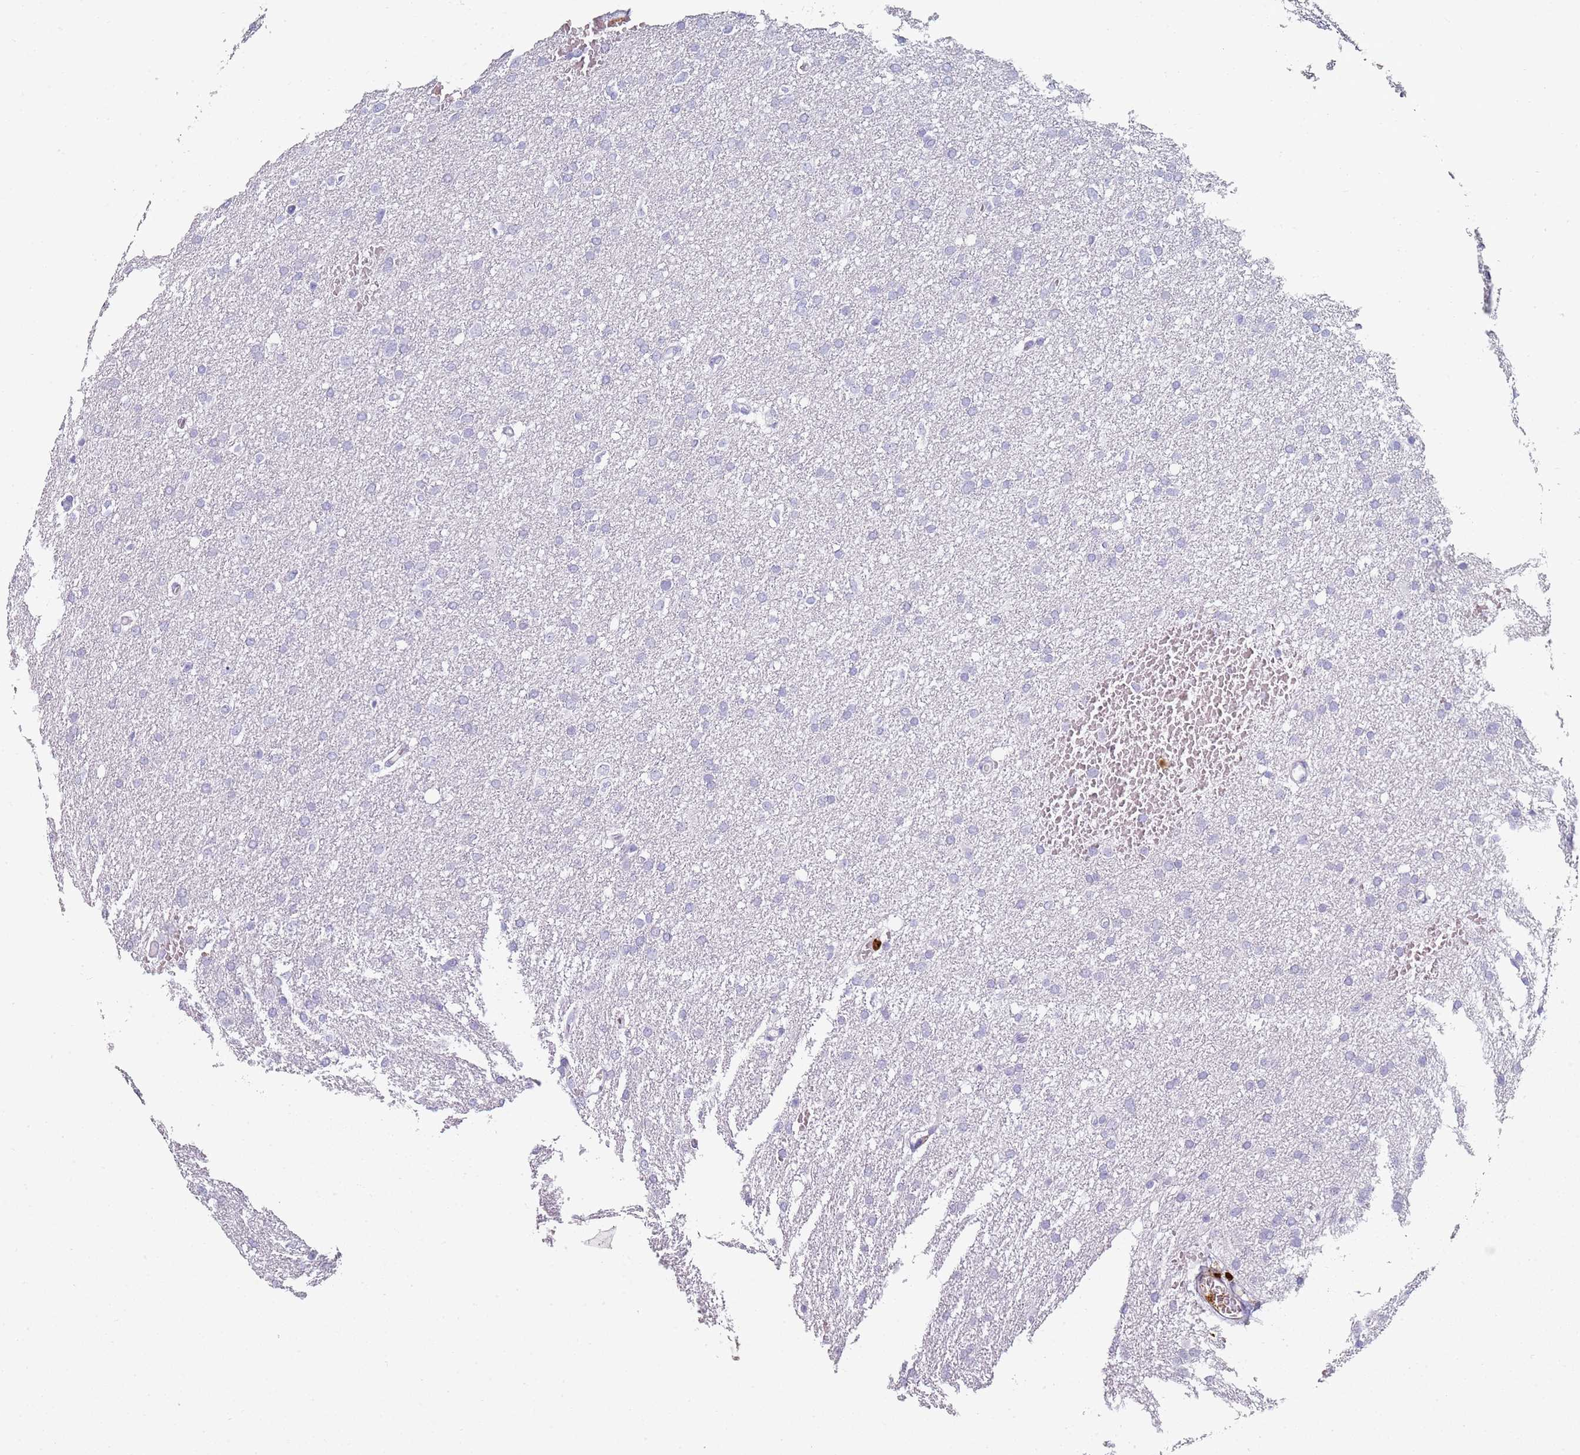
{"staining": {"intensity": "negative", "quantity": "none", "location": "none"}, "tissue": "glioma", "cell_type": "Tumor cells", "image_type": "cancer", "snomed": [{"axis": "morphology", "description": "Glioma, malignant, High grade"}, {"axis": "topography", "description": "Cerebral cortex"}], "caption": "Micrograph shows no significant protein expression in tumor cells of glioma. (DAB IHC visualized using brightfield microscopy, high magnification).", "gene": "S100A4", "patient": {"sex": "female", "age": 36}}